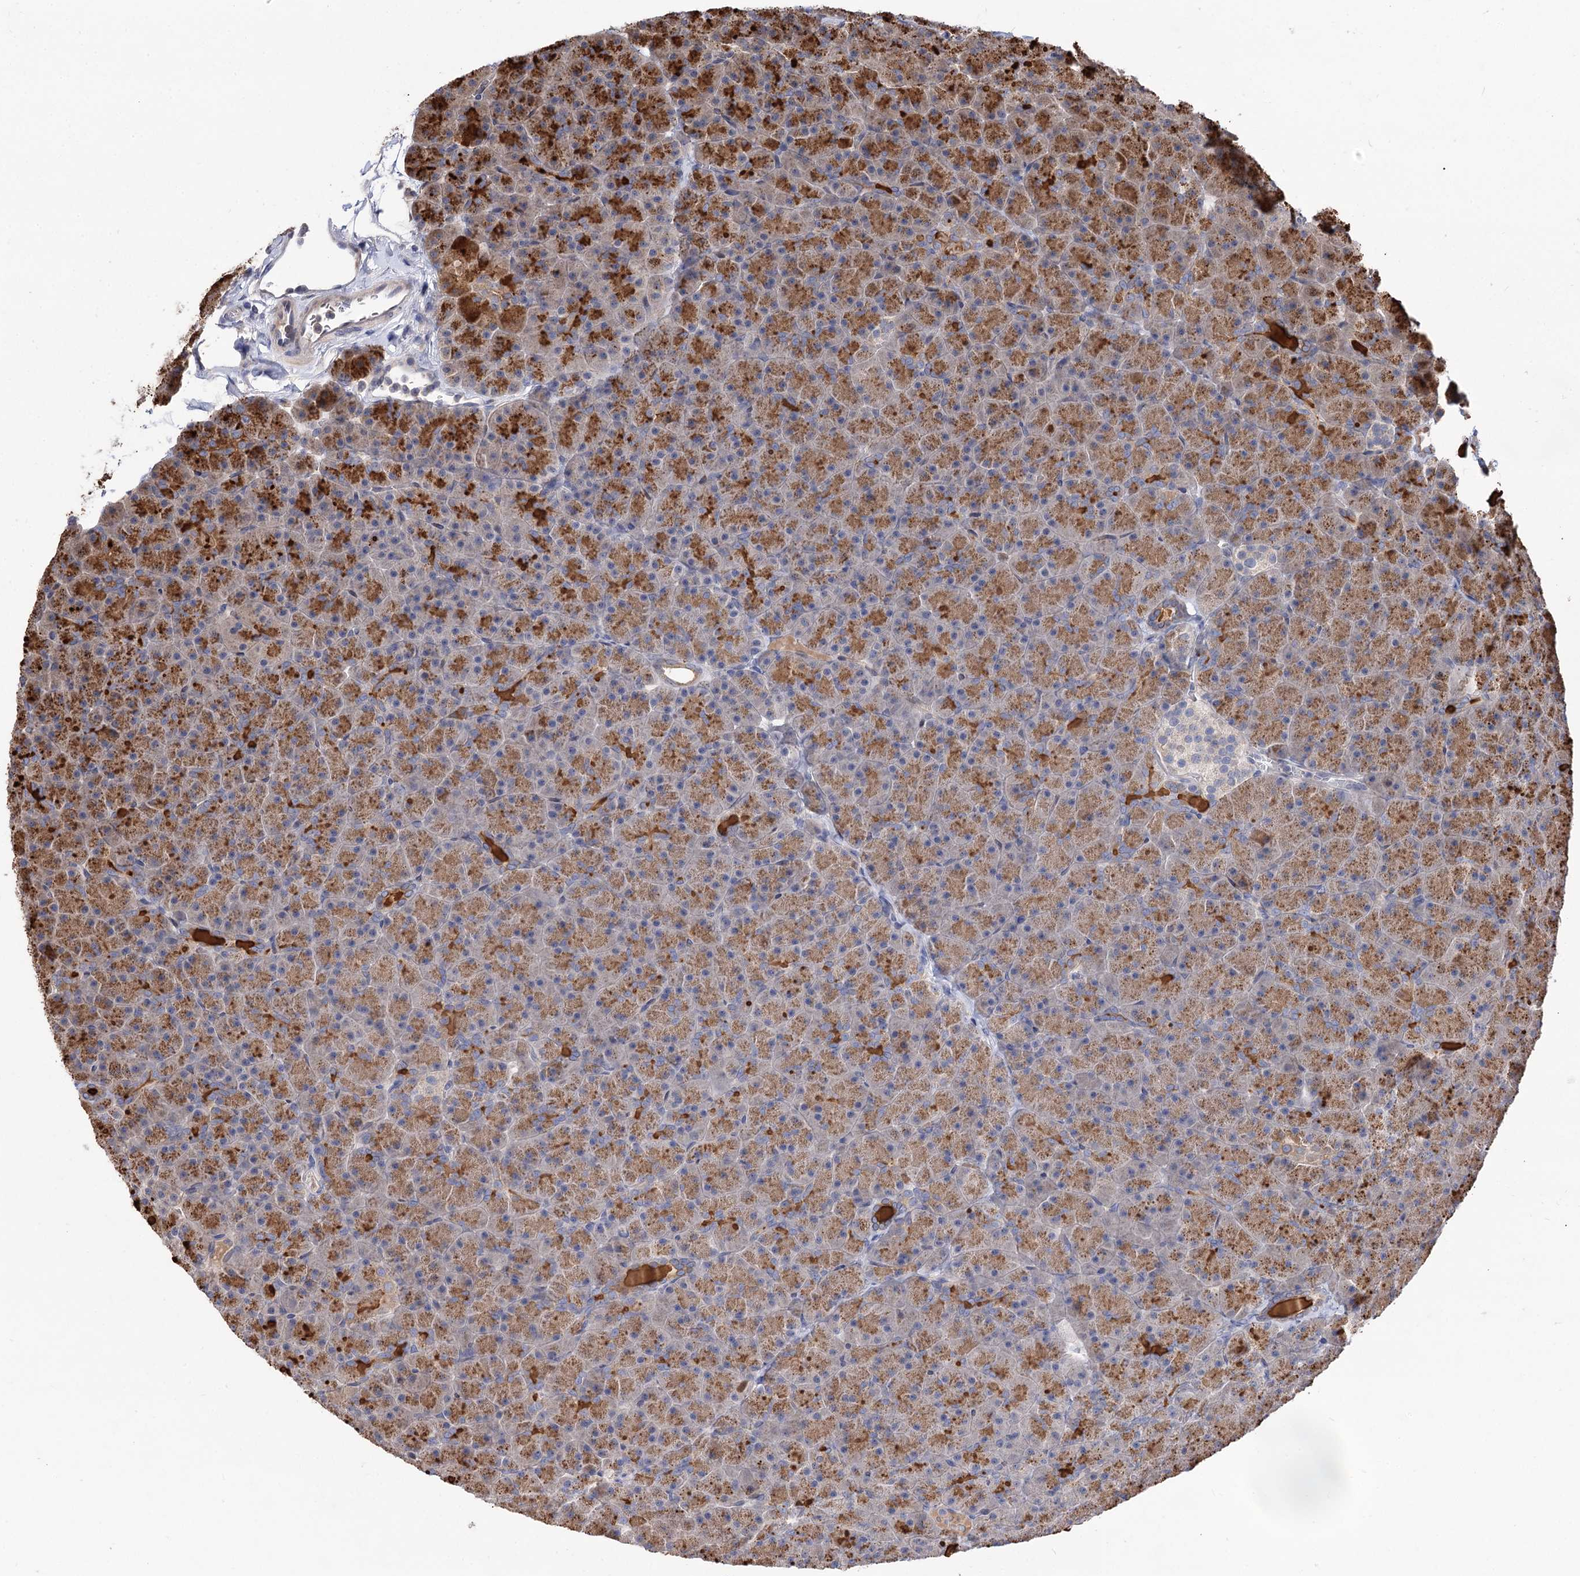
{"staining": {"intensity": "moderate", "quantity": ">75%", "location": "cytoplasmic/membranous"}, "tissue": "pancreas", "cell_type": "Exocrine glandular cells", "image_type": "normal", "snomed": [{"axis": "morphology", "description": "Normal tissue, NOS"}, {"axis": "topography", "description": "Pancreas"}], "caption": "Human pancreas stained for a protein (brown) shows moderate cytoplasmic/membranous positive expression in approximately >75% of exocrine glandular cells.", "gene": "FBXW8", "patient": {"sex": "male", "age": 36}}